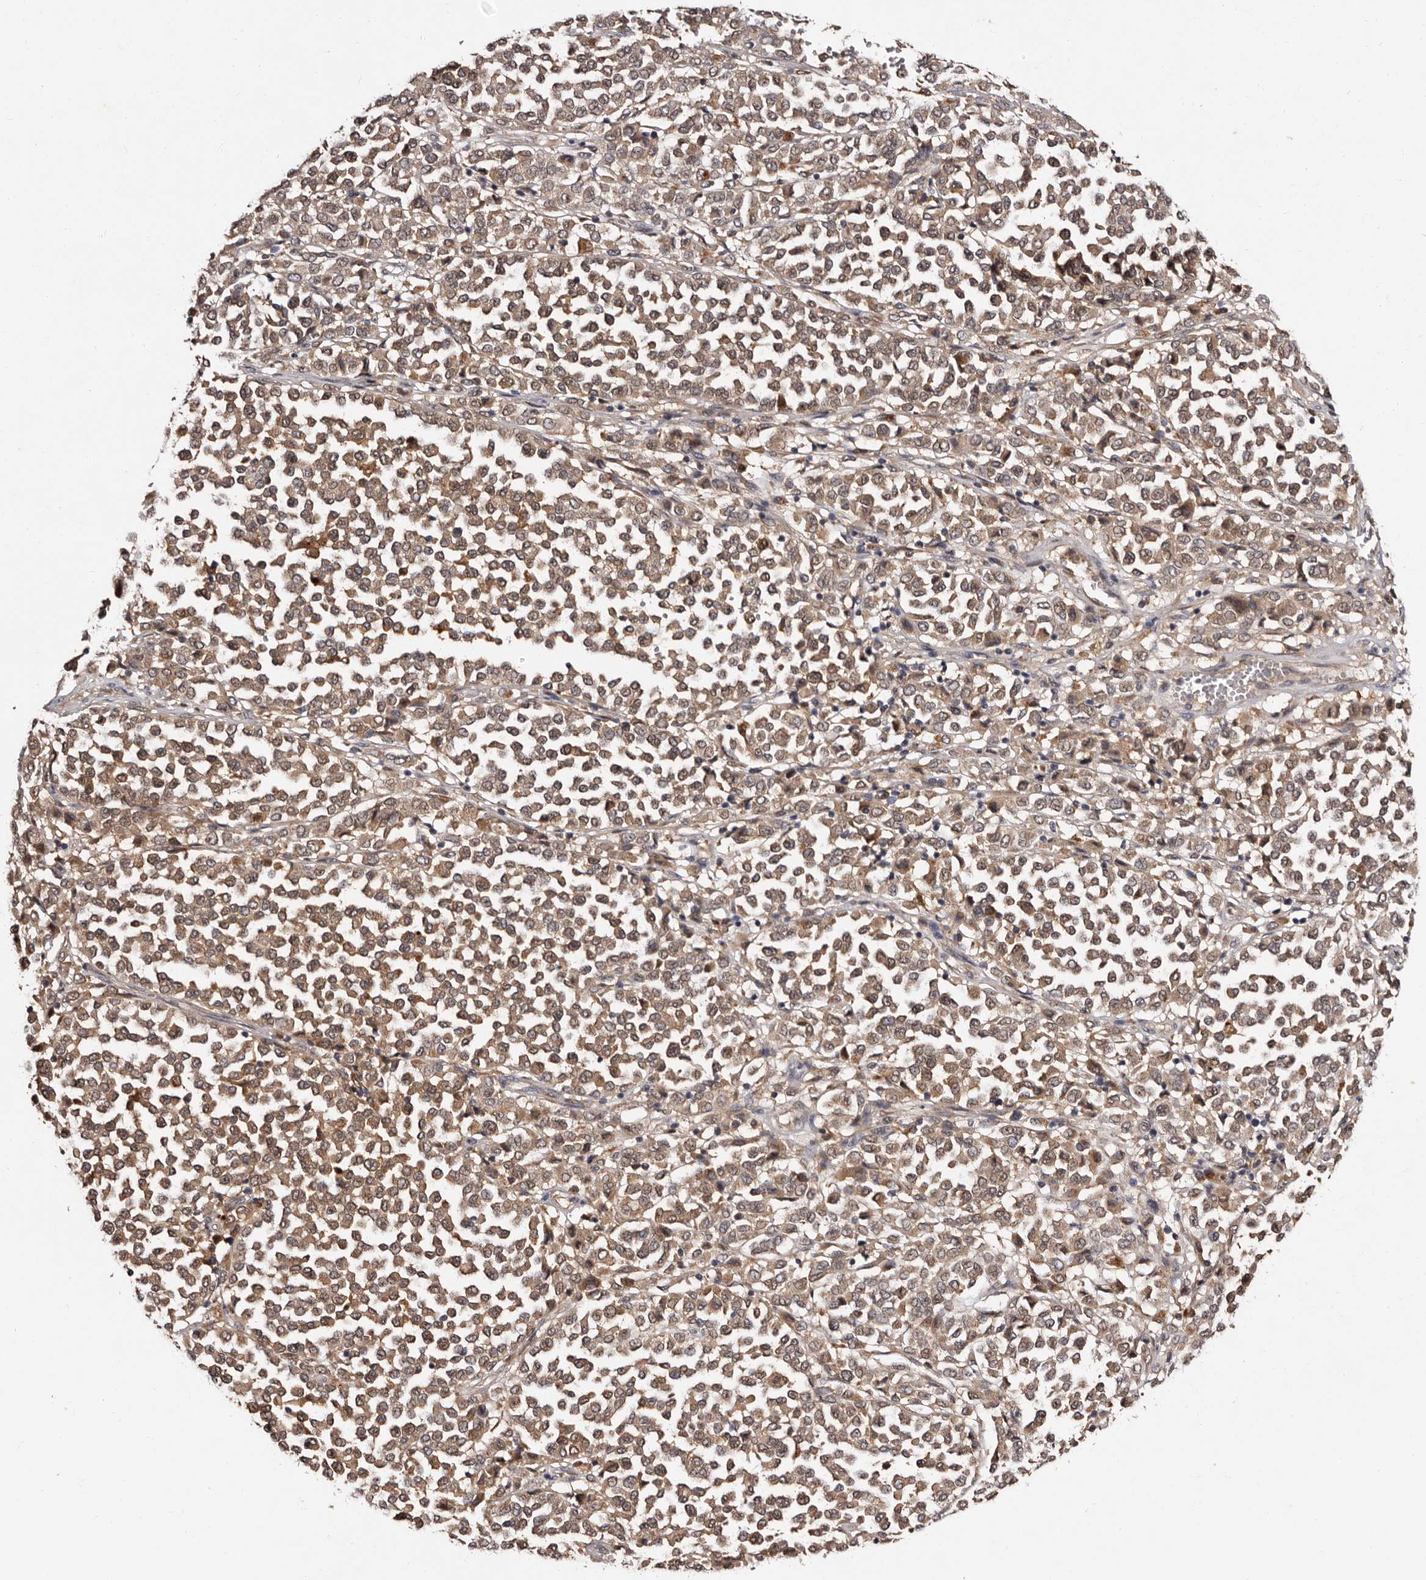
{"staining": {"intensity": "weak", "quantity": ">75%", "location": "cytoplasmic/membranous"}, "tissue": "melanoma", "cell_type": "Tumor cells", "image_type": "cancer", "snomed": [{"axis": "morphology", "description": "Malignant melanoma, Metastatic site"}, {"axis": "topography", "description": "Pancreas"}], "caption": "Immunohistochemistry (IHC) staining of malignant melanoma (metastatic site), which displays low levels of weak cytoplasmic/membranous staining in about >75% of tumor cells indicating weak cytoplasmic/membranous protein positivity. The staining was performed using DAB (3,3'-diaminobenzidine) (brown) for protein detection and nuclei were counterstained in hematoxylin (blue).", "gene": "DNPH1", "patient": {"sex": "female", "age": 30}}